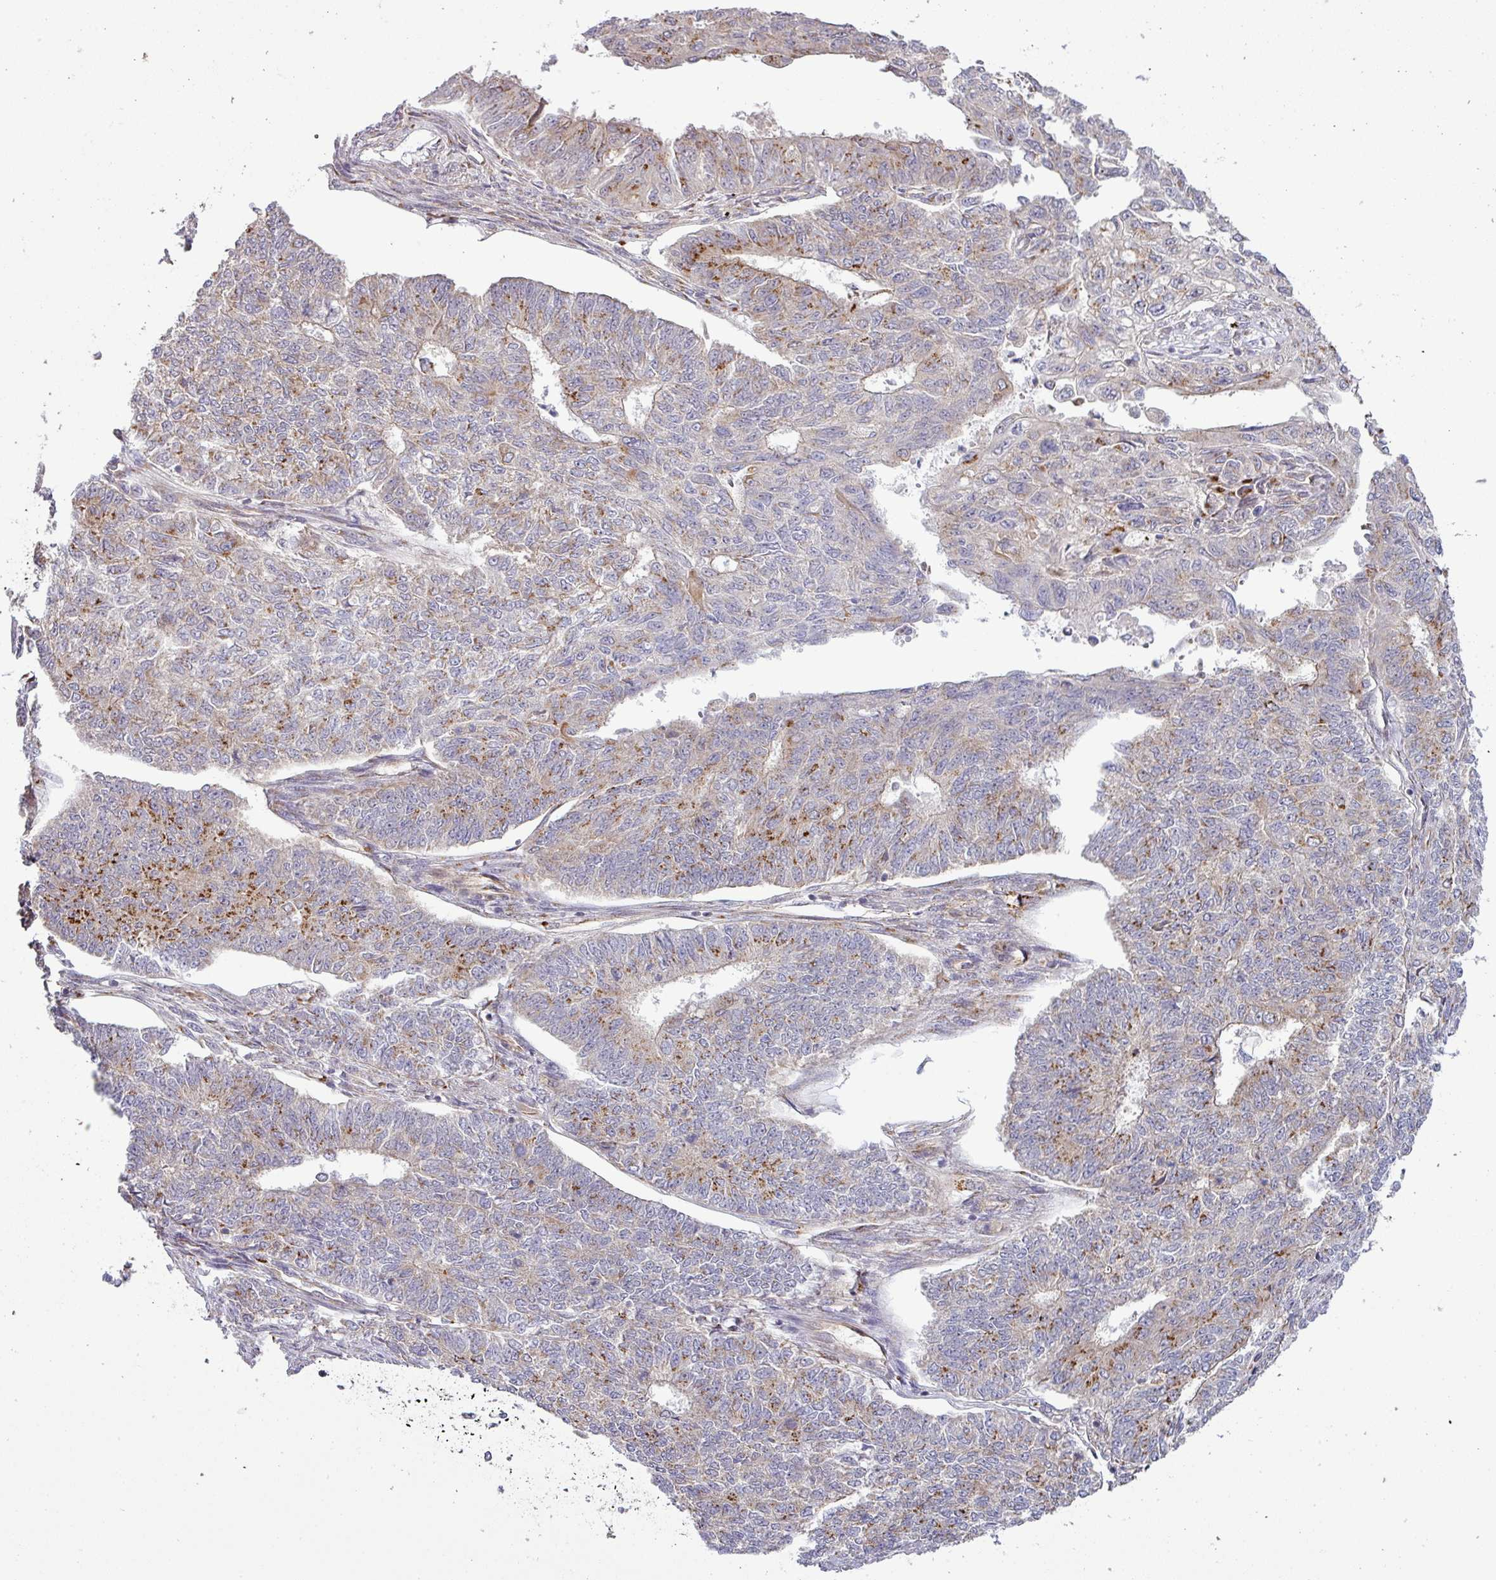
{"staining": {"intensity": "moderate", "quantity": "25%-75%", "location": "cytoplasmic/membranous"}, "tissue": "endometrial cancer", "cell_type": "Tumor cells", "image_type": "cancer", "snomed": [{"axis": "morphology", "description": "Adenocarcinoma, NOS"}, {"axis": "topography", "description": "Endometrium"}], "caption": "Human adenocarcinoma (endometrial) stained for a protein (brown) demonstrates moderate cytoplasmic/membranous positive expression in about 25%-75% of tumor cells.", "gene": "TIMMDC1", "patient": {"sex": "female", "age": 32}}